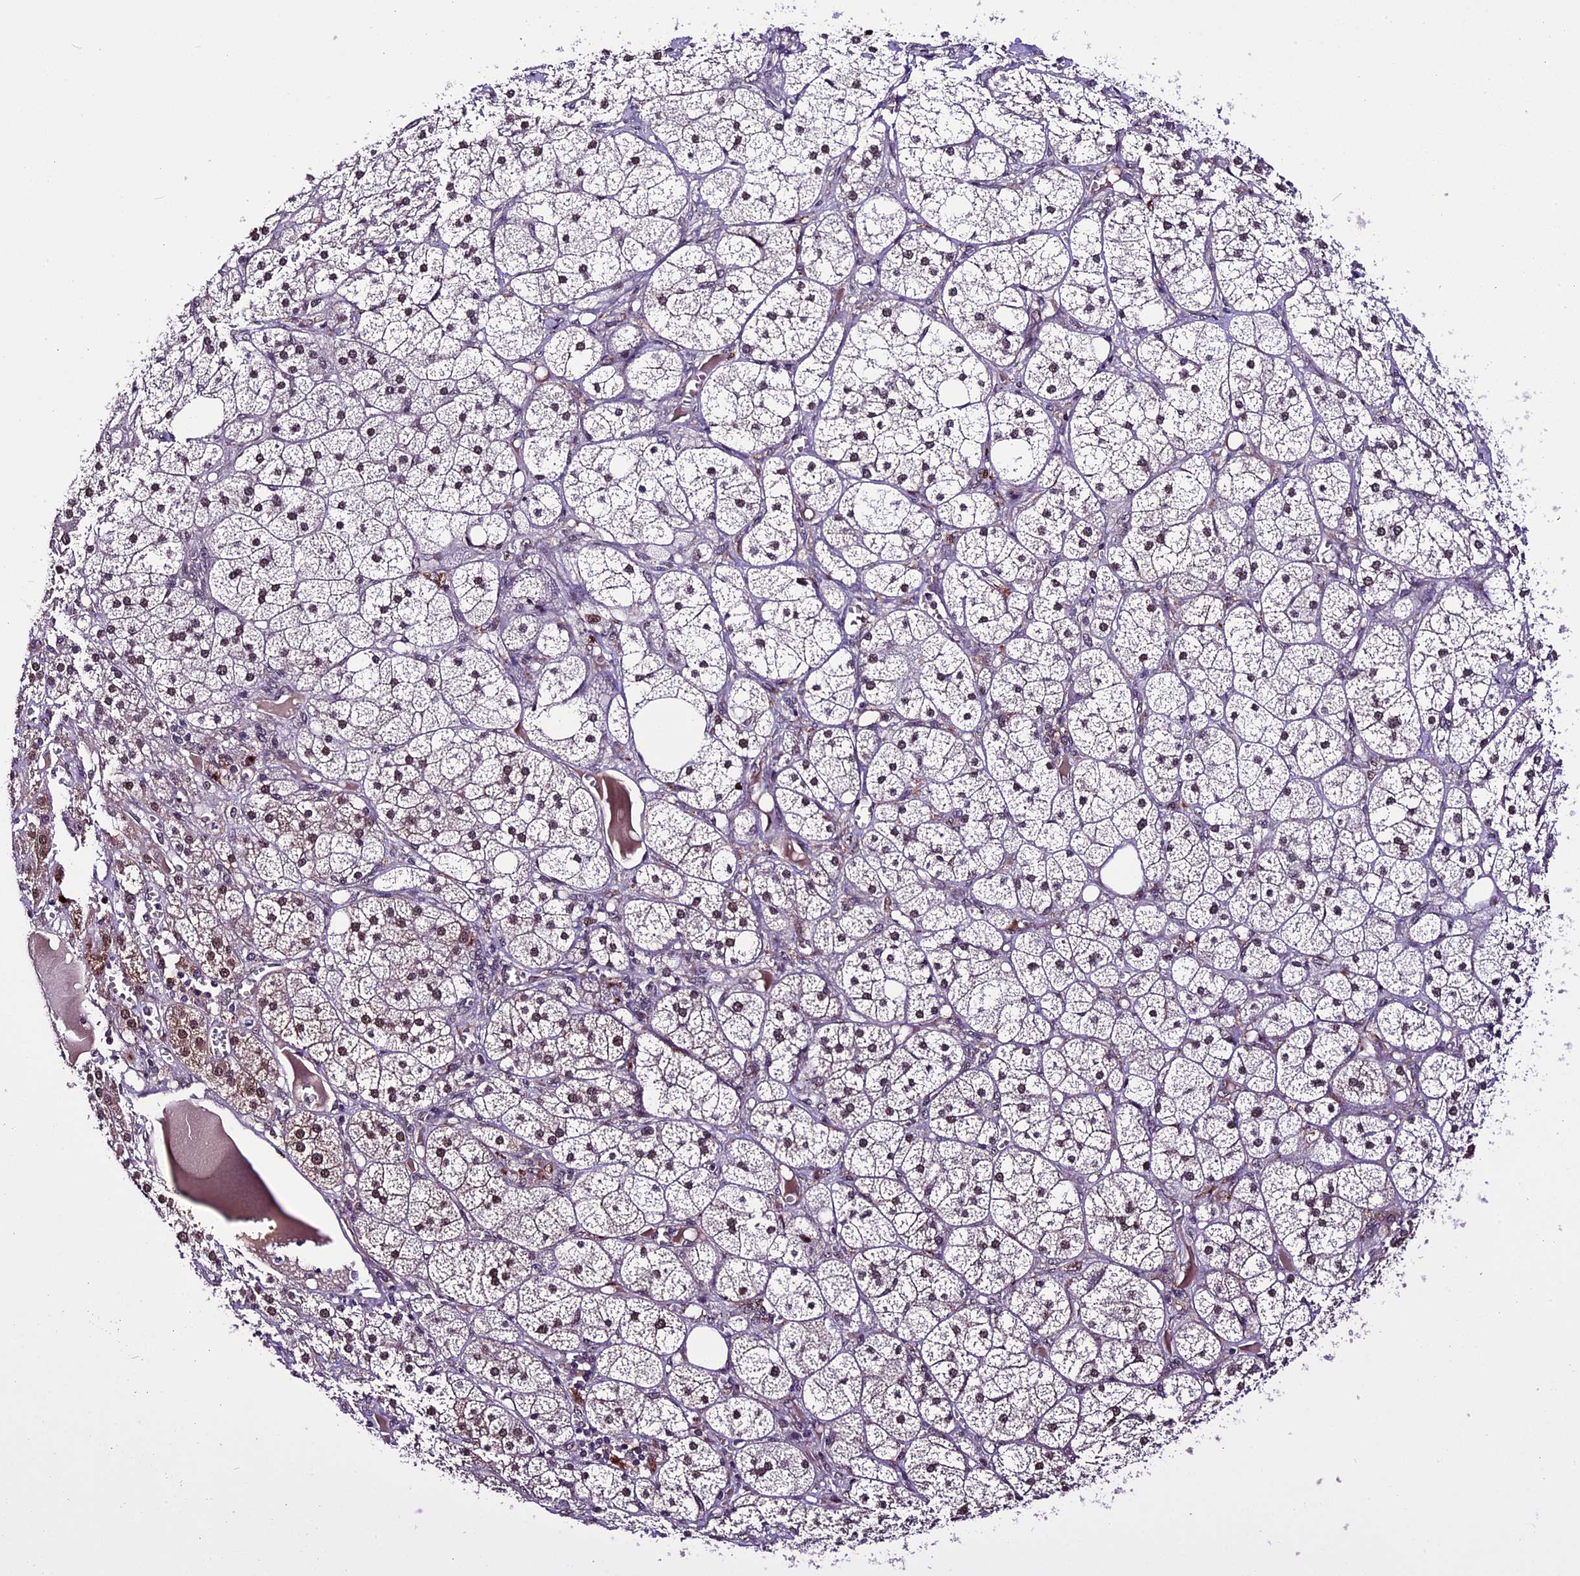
{"staining": {"intensity": "strong", "quantity": ">75%", "location": "nuclear"}, "tissue": "adrenal gland", "cell_type": "Glandular cells", "image_type": "normal", "snomed": [{"axis": "morphology", "description": "Normal tissue, NOS"}, {"axis": "topography", "description": "Adrenal gland"}], "caption": "A brown stain highlights strong nuclear staining of a protein in glandular cells of benign human adrenal gland.", "gene": "TCP11L2", "patient": {"sex": "female", "age": 61}}